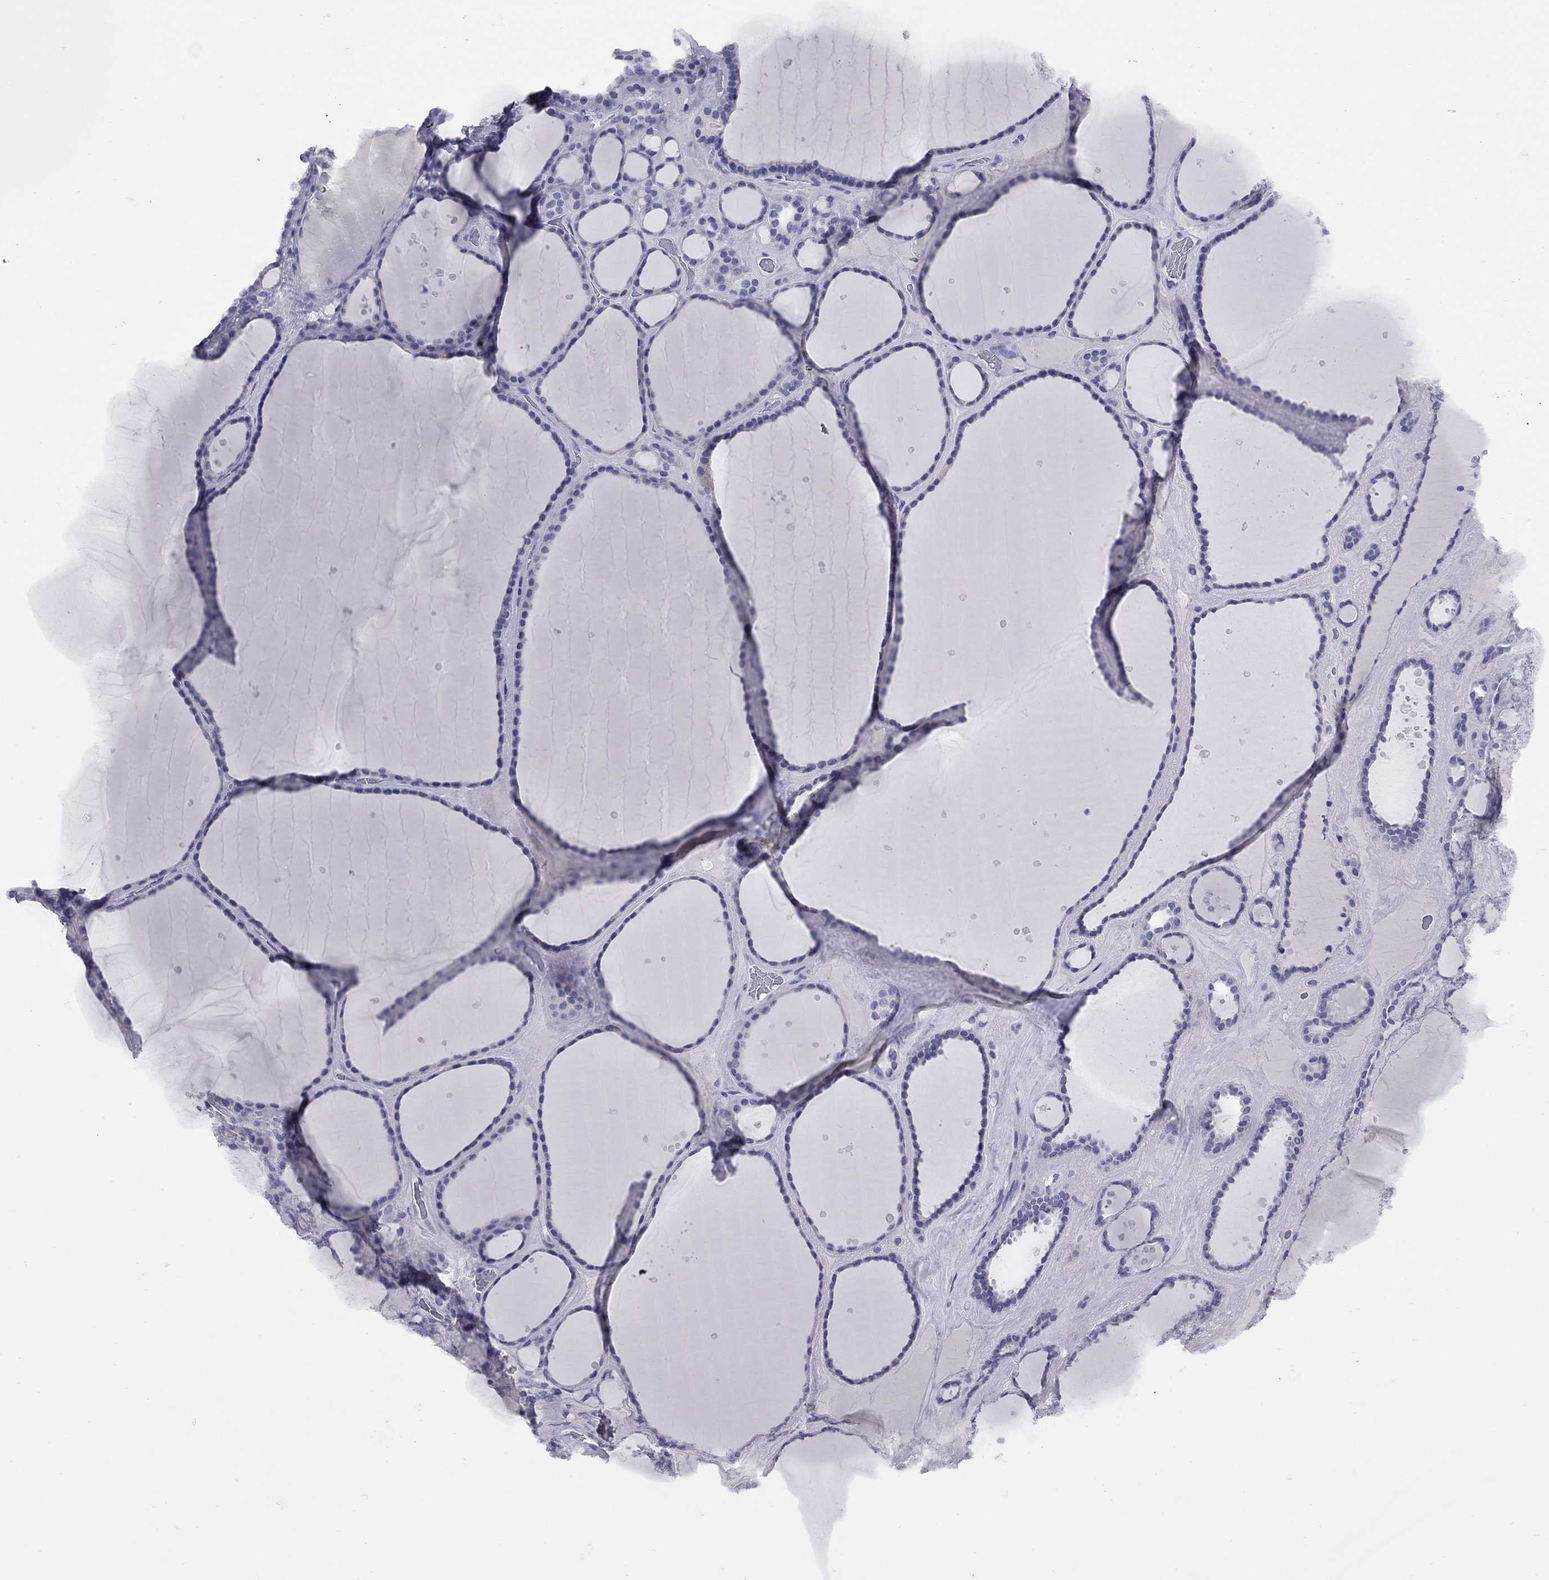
{"staining": {"intensity": "negative", "quantity": "none", "location": "none"}, "tissue": "thyroid gland", "cell_type": "Glandular cells", "image_type": "normal", "snomed": [{"axis": "morphology", "description": "Normal tissue, NOS"}, {"axis": "topography", "description": "Thyroid gland"}], "caption": "This is a photomicrograph of IHC staining of benign thyroid gland, which shows no staining in glandular cells.", "gene": "EPPIN", "patient": {"sex": "male", "age": 63}}